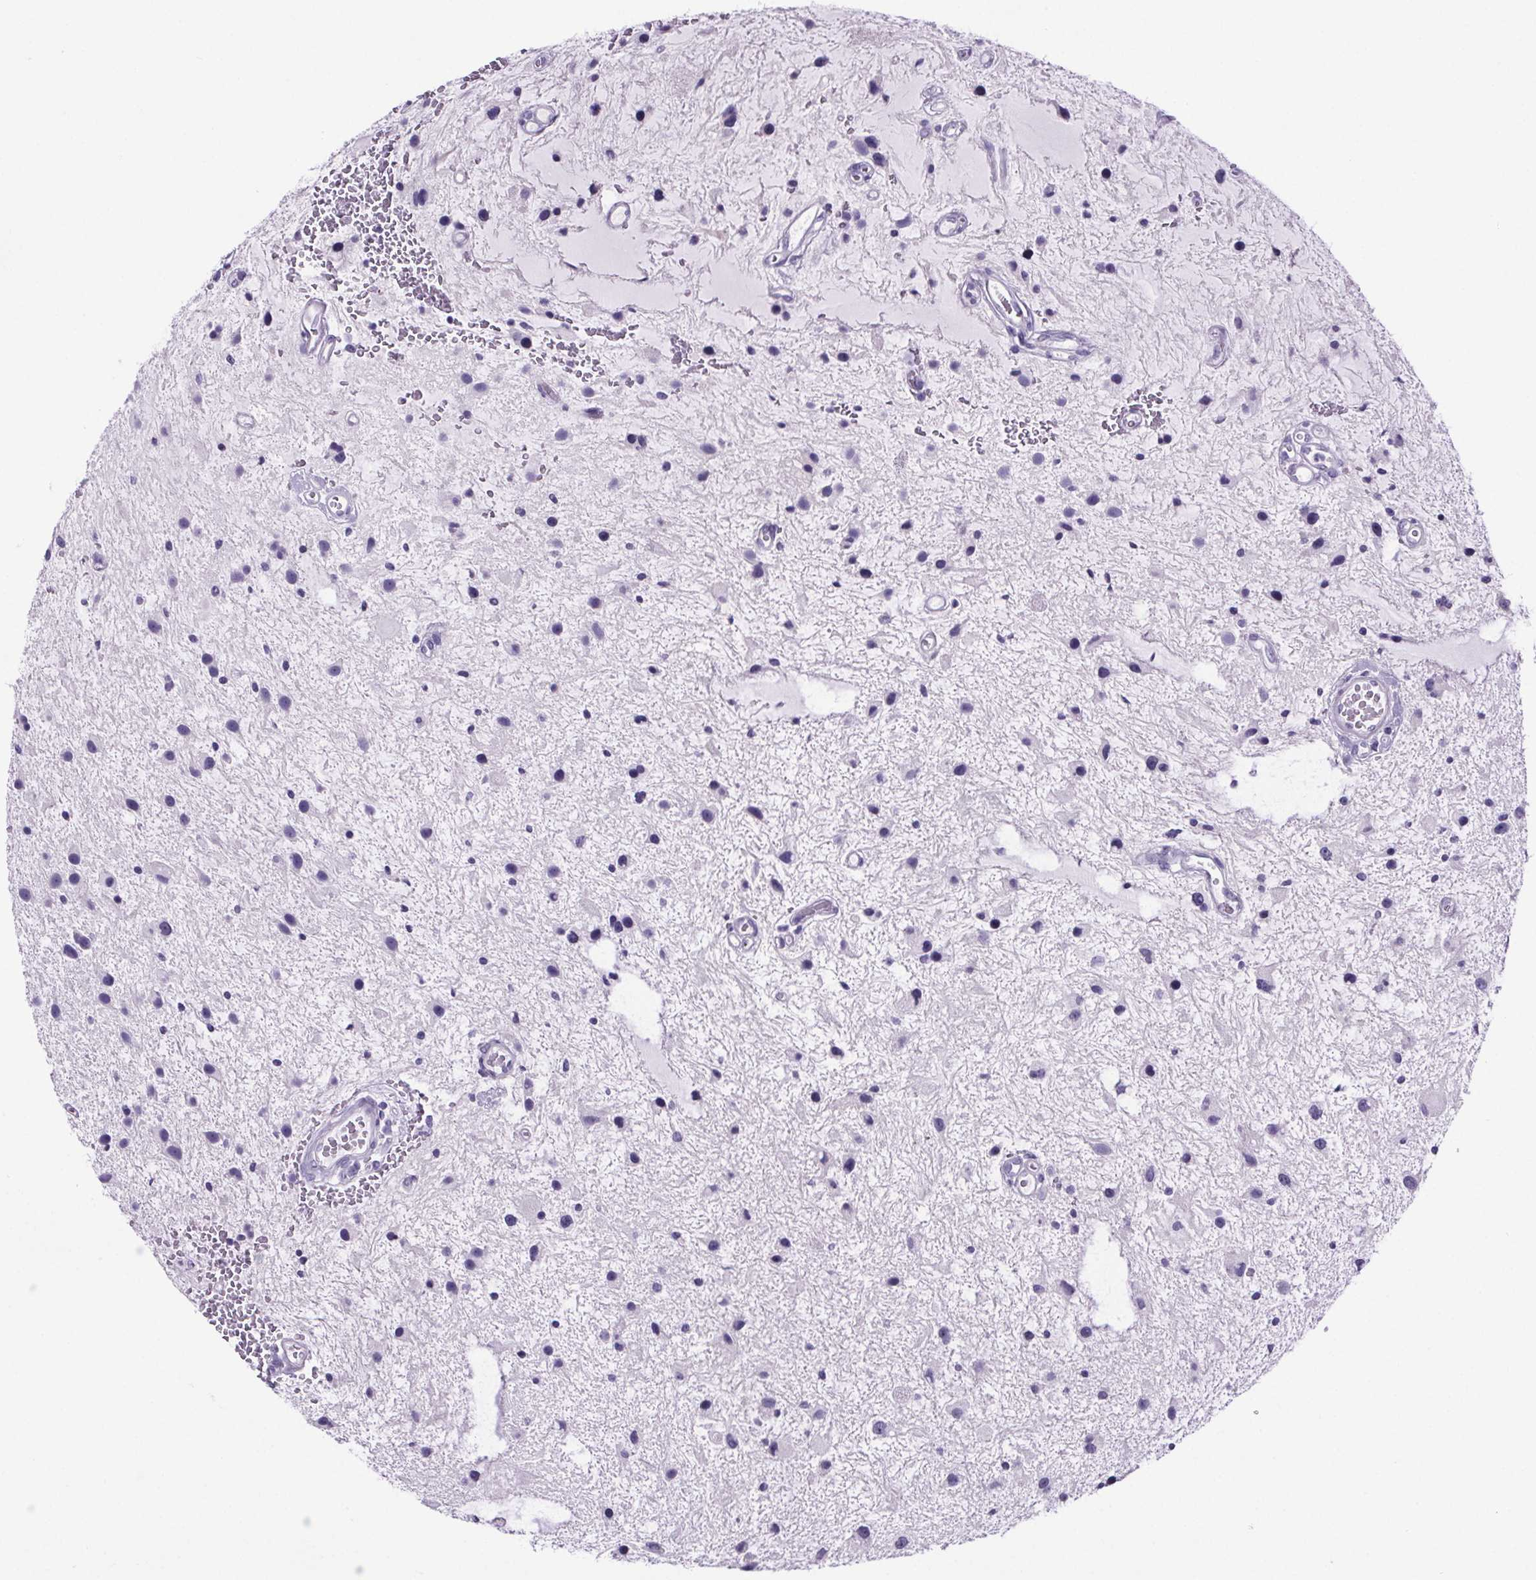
{"staining": {"intensity": "negative", "quantity": "none", "location": "none"}, "tissue": "glioma", "cell_type": "Tumor cells", "image_type": "cancer", "snomed": [{"axis": "morphology", "description": "Glioma, malignant, Low grade"}, {"axis": "topography", "description": "Cerebellum"}], "caption": "Photomicrograph shows no significant protein staining in tumor cells of malignant glioma (low-grade).", "gene": "CUBN", "patient": {"sex": "female", "age": 14}}